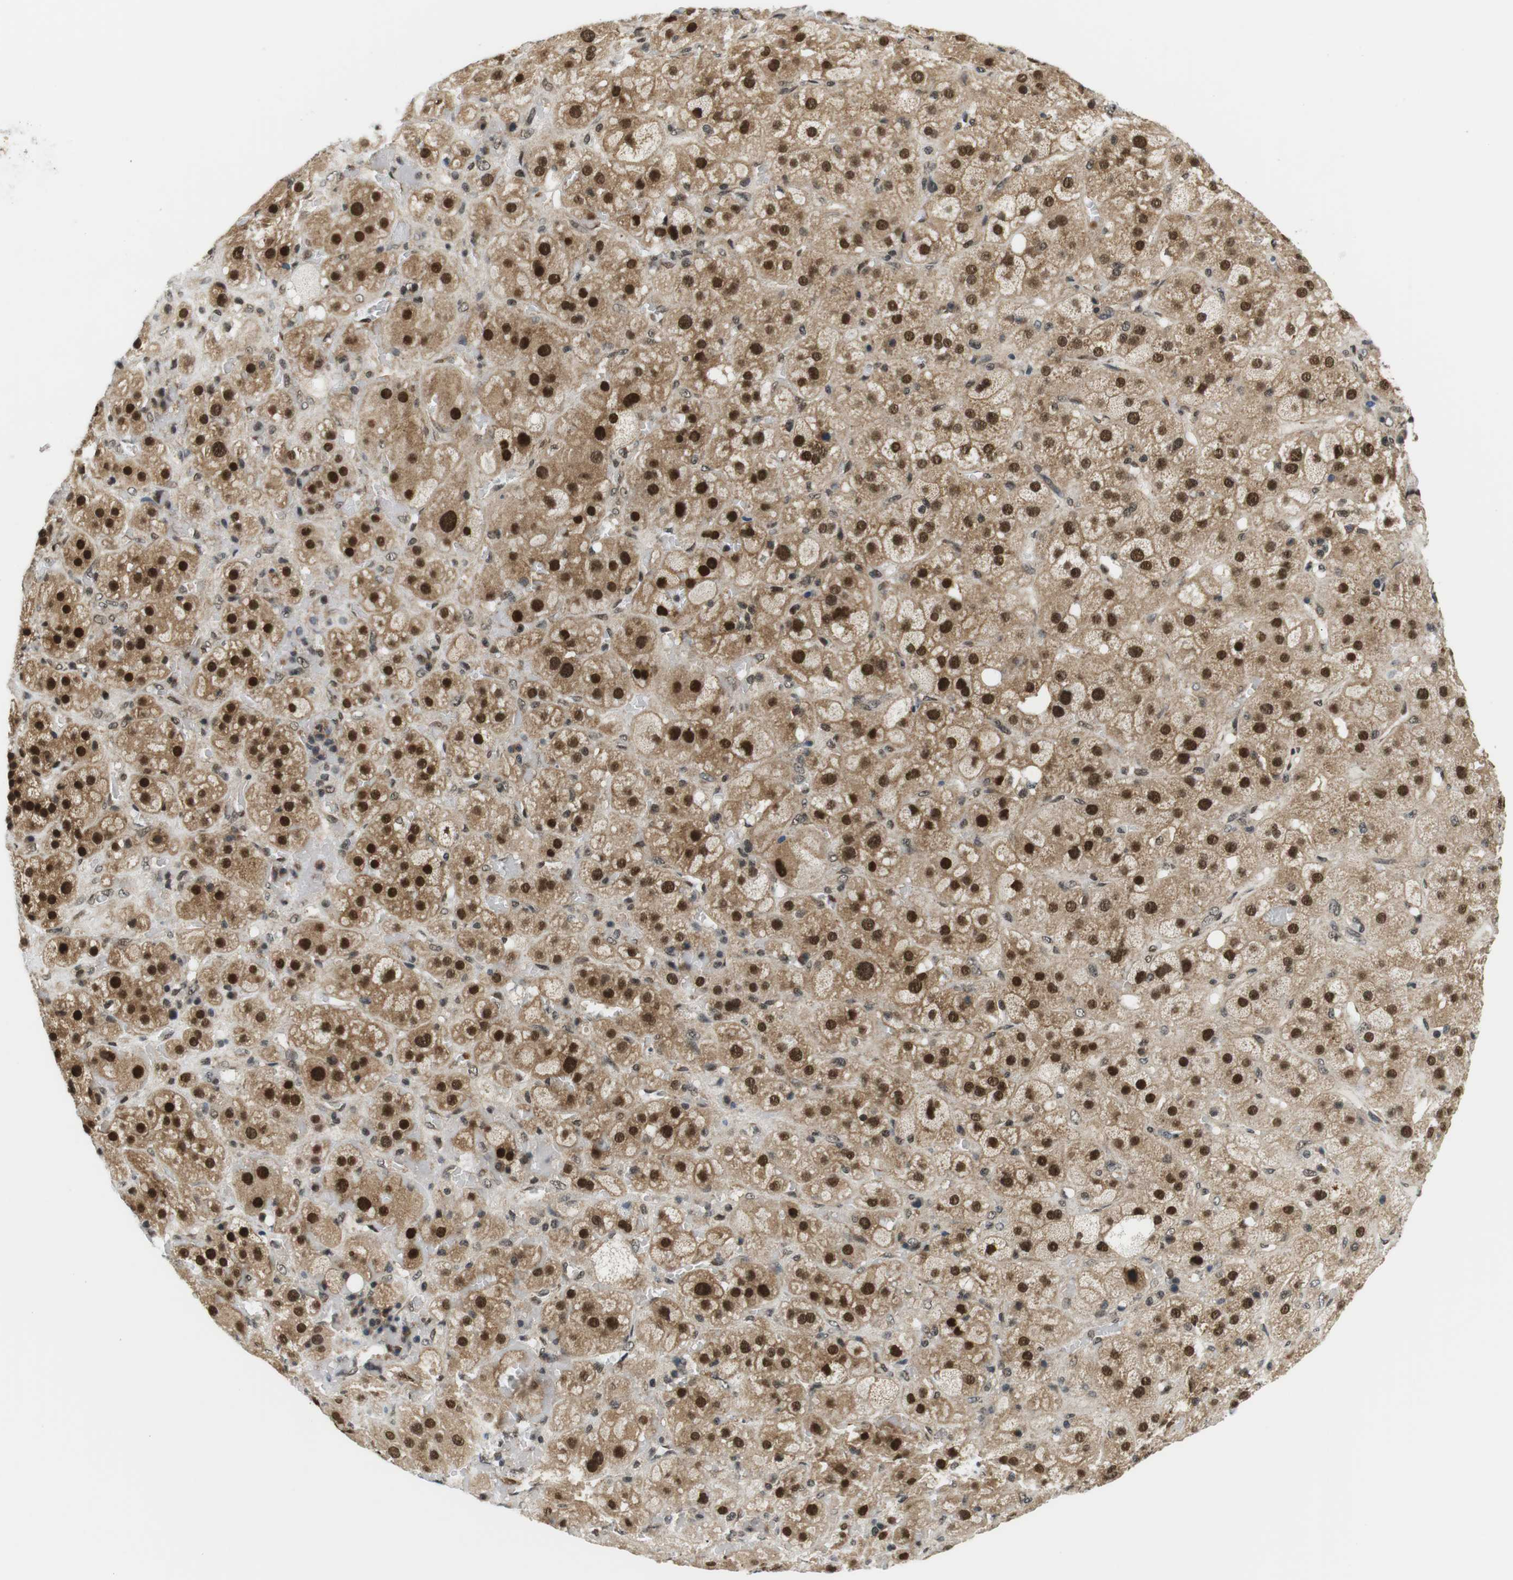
{"staining": {"intensity": "strong", "quantity": ">75%", "location": "cytoplasmic/membranous,nuclear"}, "tissue": "adrenal gland", "cell_type": "Glandular cells", "image_type": "normal", "snomed": [{"axis": "morphology", "description": "Normal tissue, NOS"}, {"axis": "topography", "description": "Adrenal gland"}], "caption": "Immunohistochemical staining of unremarkable human adrenal gland exhibits >75% levels of strong cytoplasmic/membranous,nuclear protein expression in approximately >75% of glandular cells.", "gene": "CSNK2B", "patient": {"sex": "female", "age": 47}}